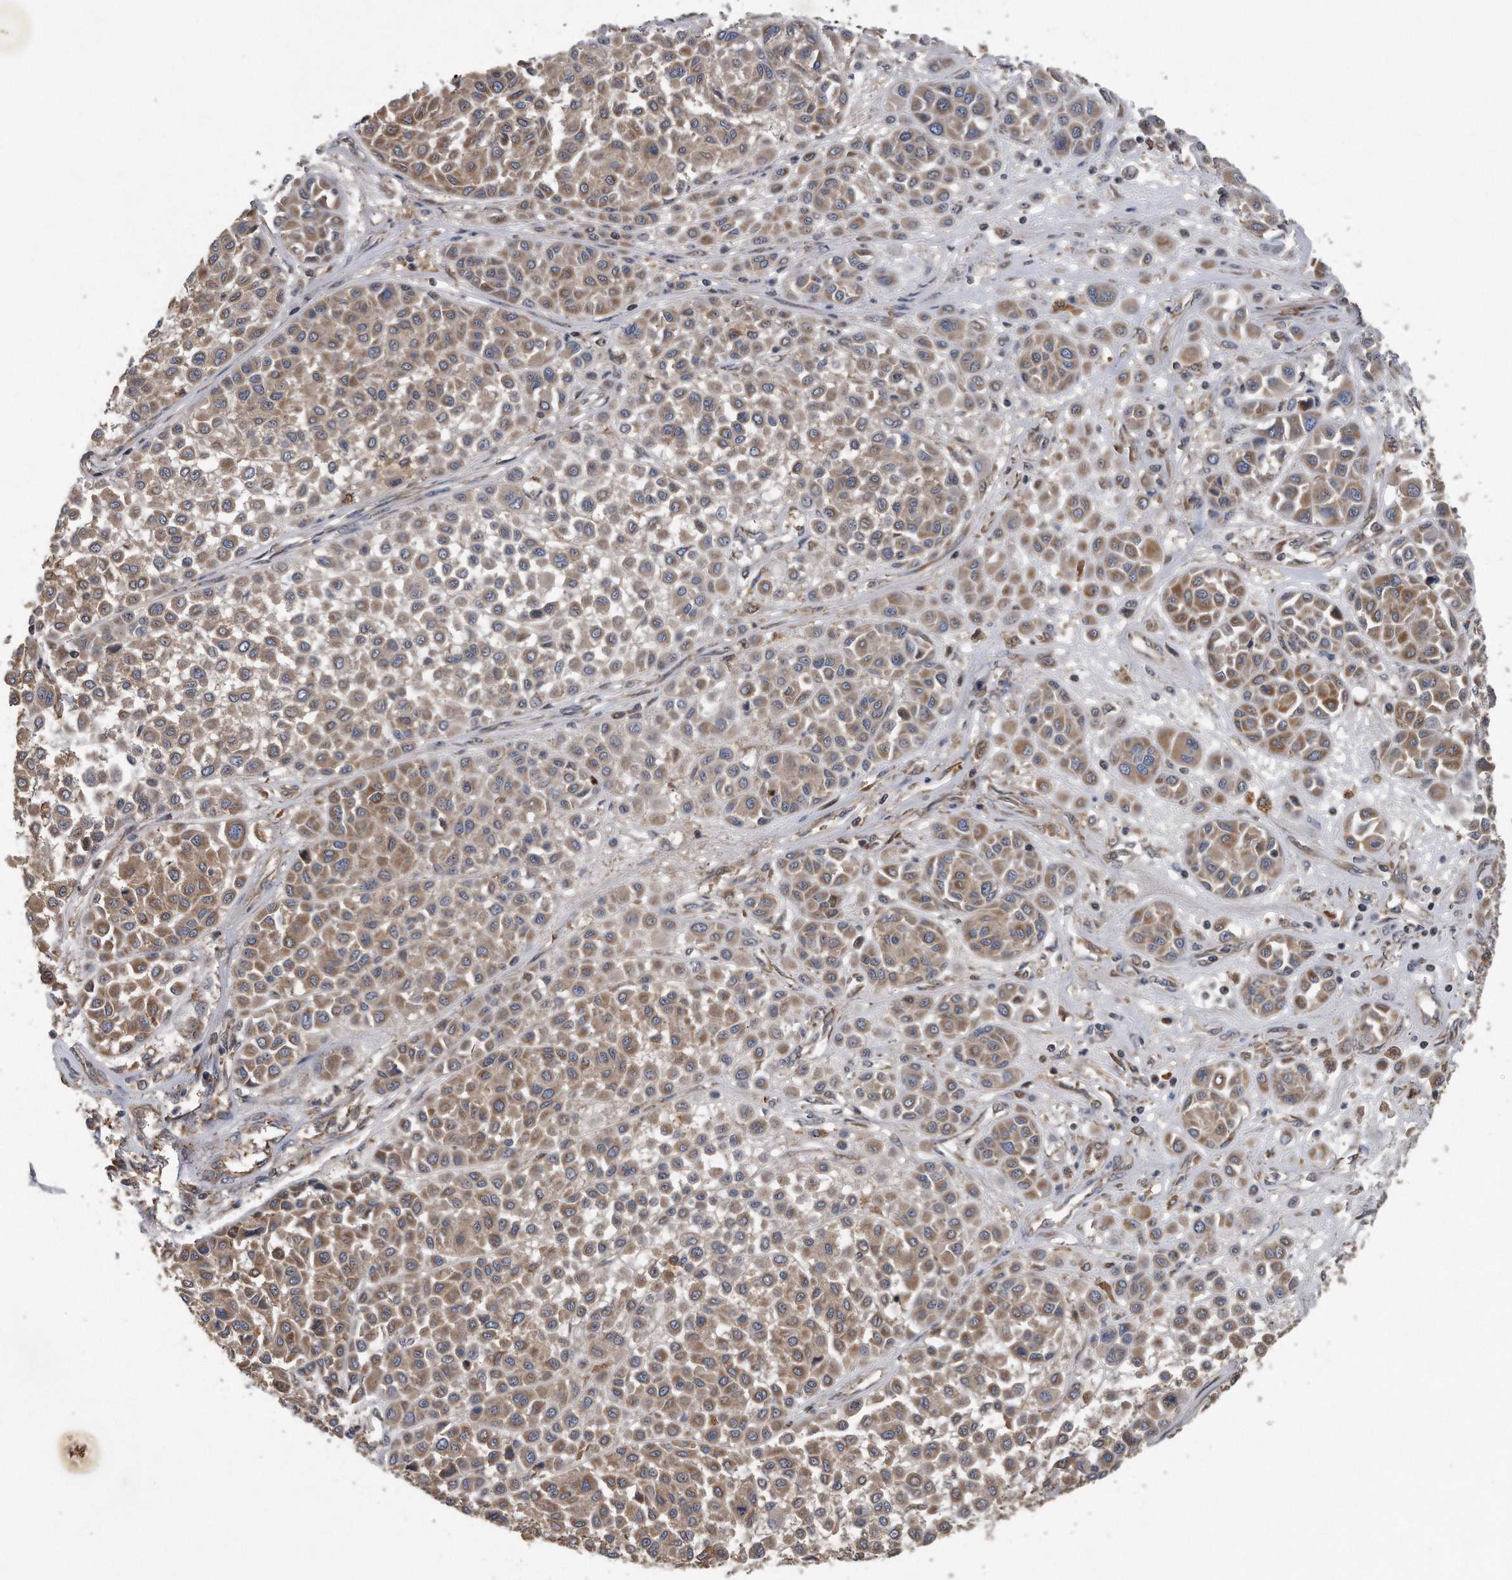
{"staining": {"intensity": "moderate", "quantity": ">75%", "location": "cytoplasmic/membranous"}, "tissue": "melanoma", "cell_type": "Tumor cells", "image_type": "cancer", "snomed": [{"axis": "morphology", "description": "Malignant melanoma, Metastatic site"}, {"axis": "topography", "description": "Soft tissue"}], "caption": "Malignant melanoma (metastatic site) stained with immunohistochemistry displays moderate cytoplasmic/membranous expression in about >75% of tumor cells.", "gene": "ALPK2", "patient": {"sex": "male", "age": 41}}